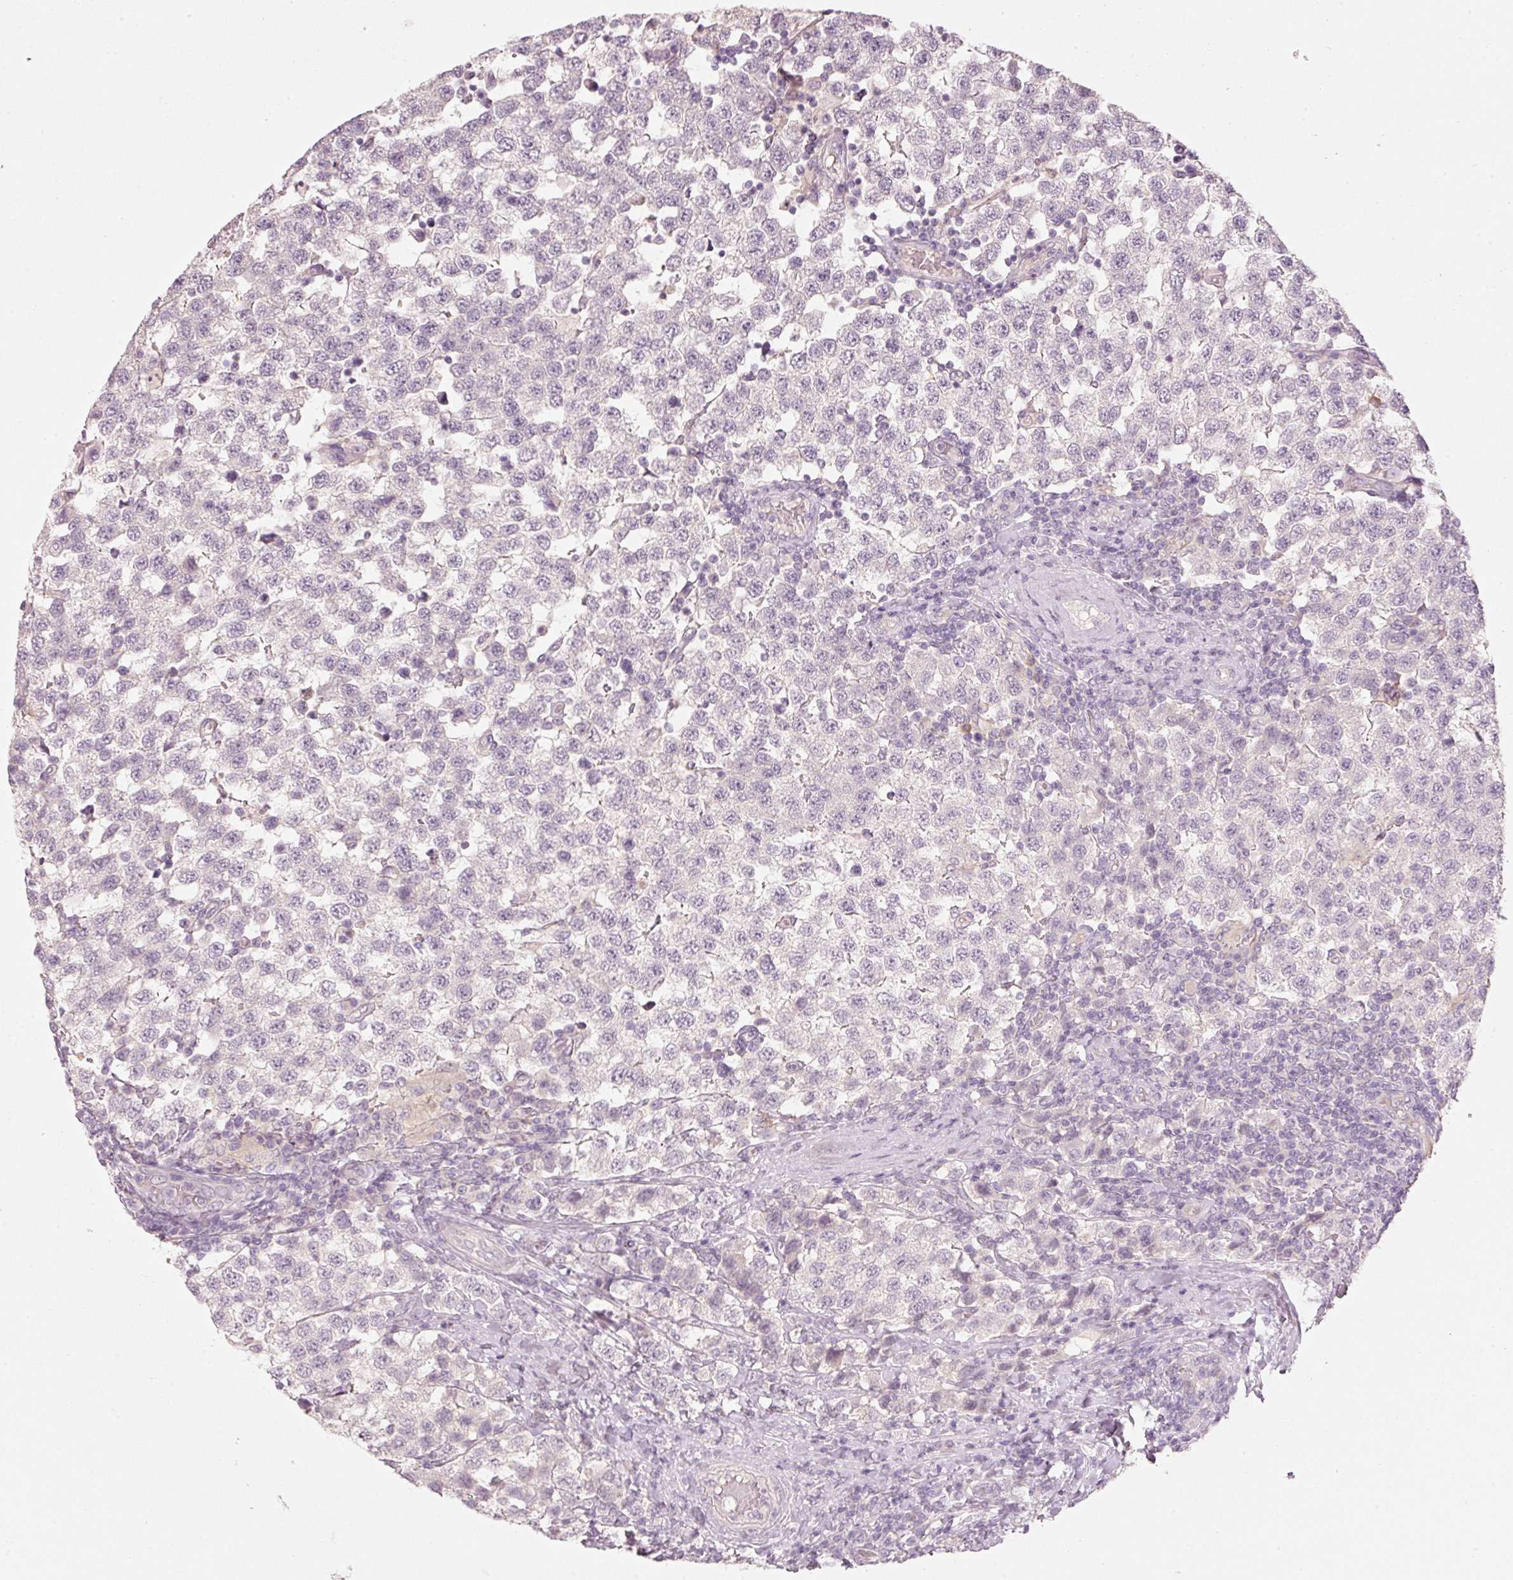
{"staining": {"intensity": "negative", "quantity": "none", "location": "none"}, "tissue": "testis cancer", "cell_type": "Tumor cells", "image_type": "cancer", "snomed": [{"axis": "morphology", "description": "Seminoma, NOS"}, {"axis": "topography", "description": "Testis"}], "caption": "Immunohistochemical staining of testis seminoma shows no significant expression in tumor cells.", "gene": "STEAP1", "patient": {"sex": "male", "age": 34}}